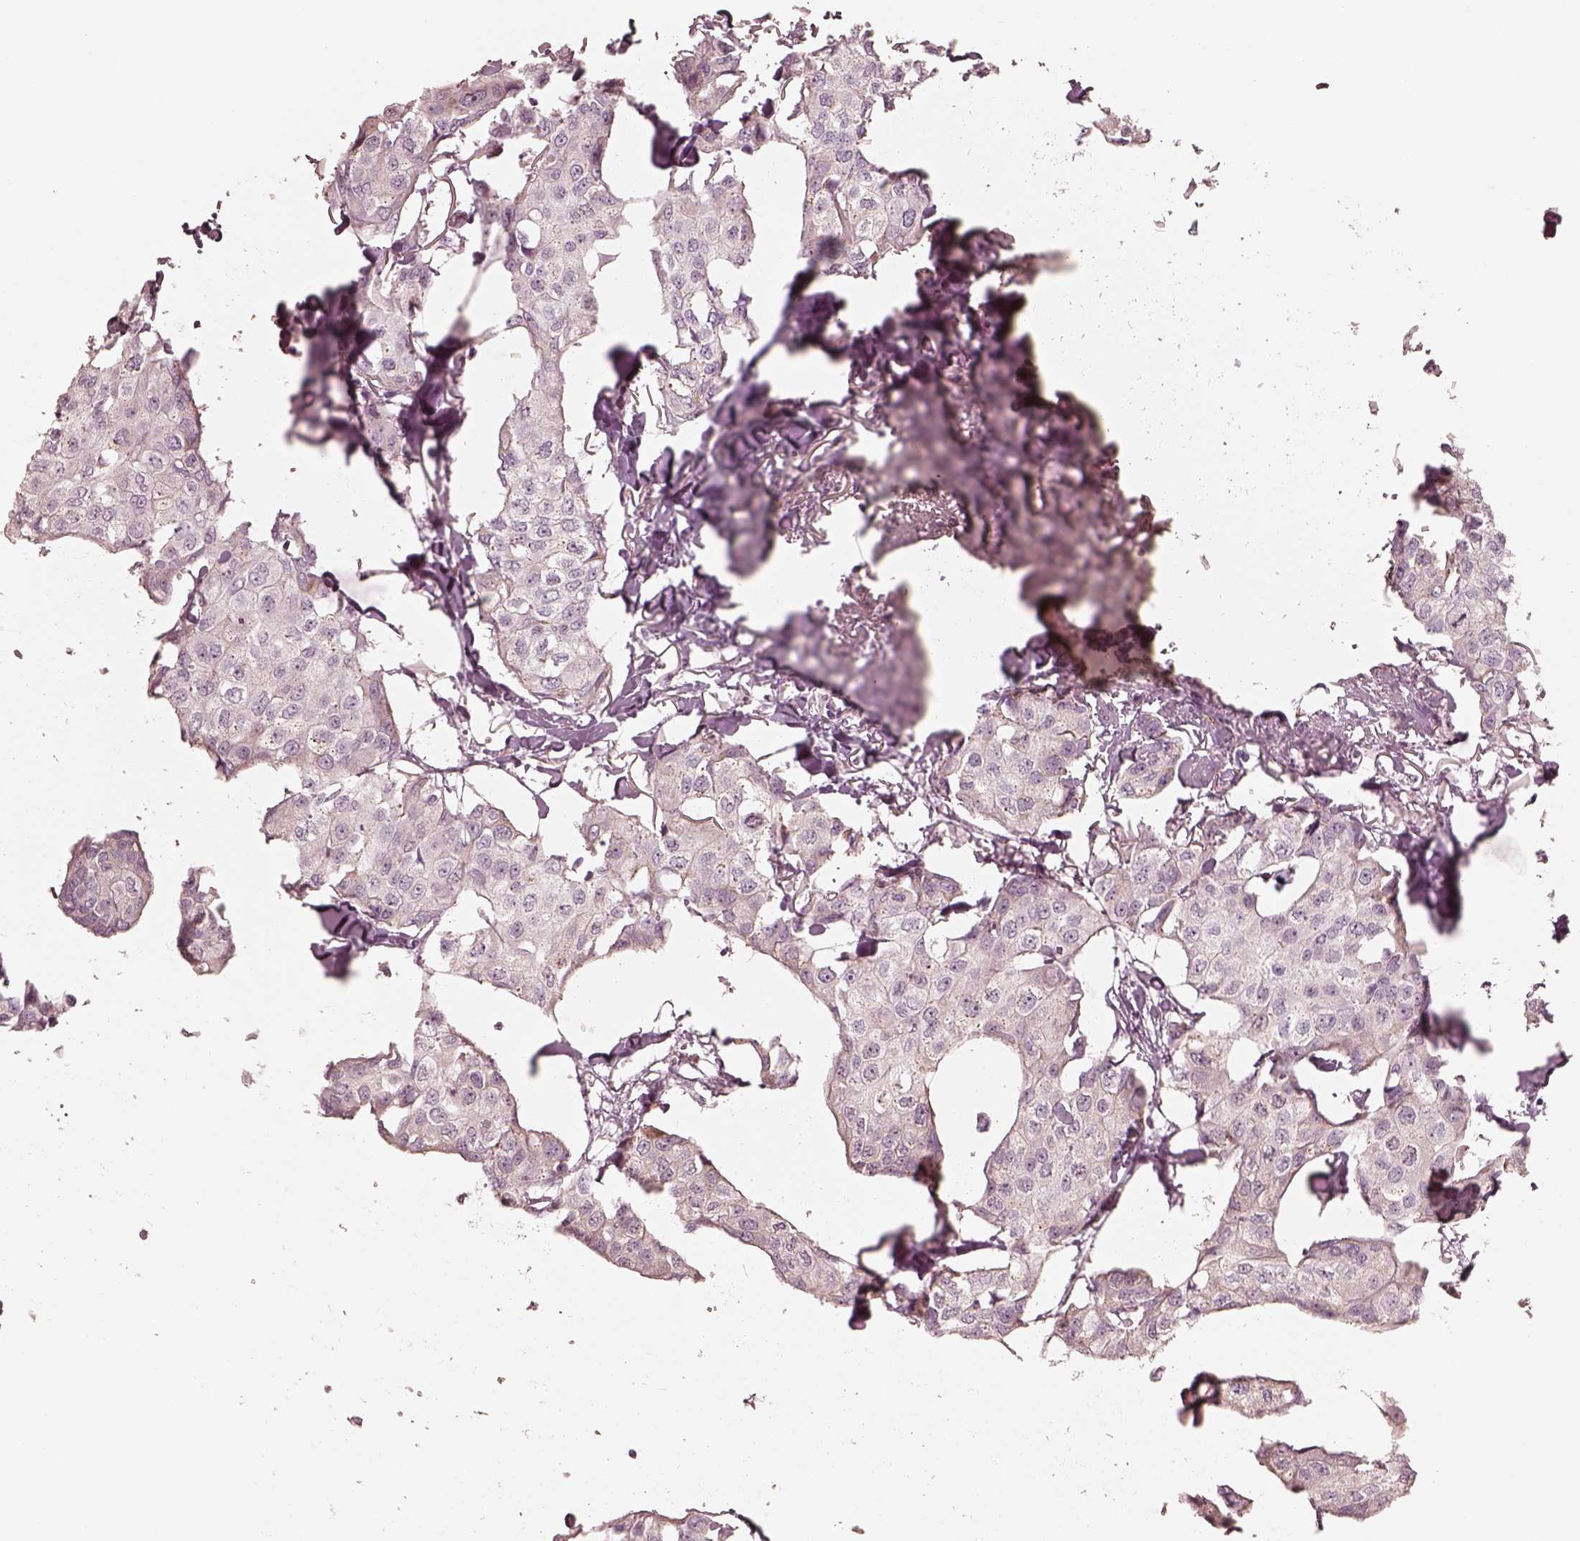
{"staining": {"intensity": "negative", "quantity": "none", "location": "none"}, "tissue": "breast cancer", "cell_type": "Tumor cells", "image_type": "cancer", "snomed": [{"axis": "morphology", "description": "Duct carcinoma"}, {"axis": "topography", "description": "Breast"}], "caption": "High power microscopy image of an immunohistochemistry micrograph of breast cancer, revealing no significant expression in tumor cells.", "gene": "RAB3C", "patient": {"sex": "female", "age": 80}}